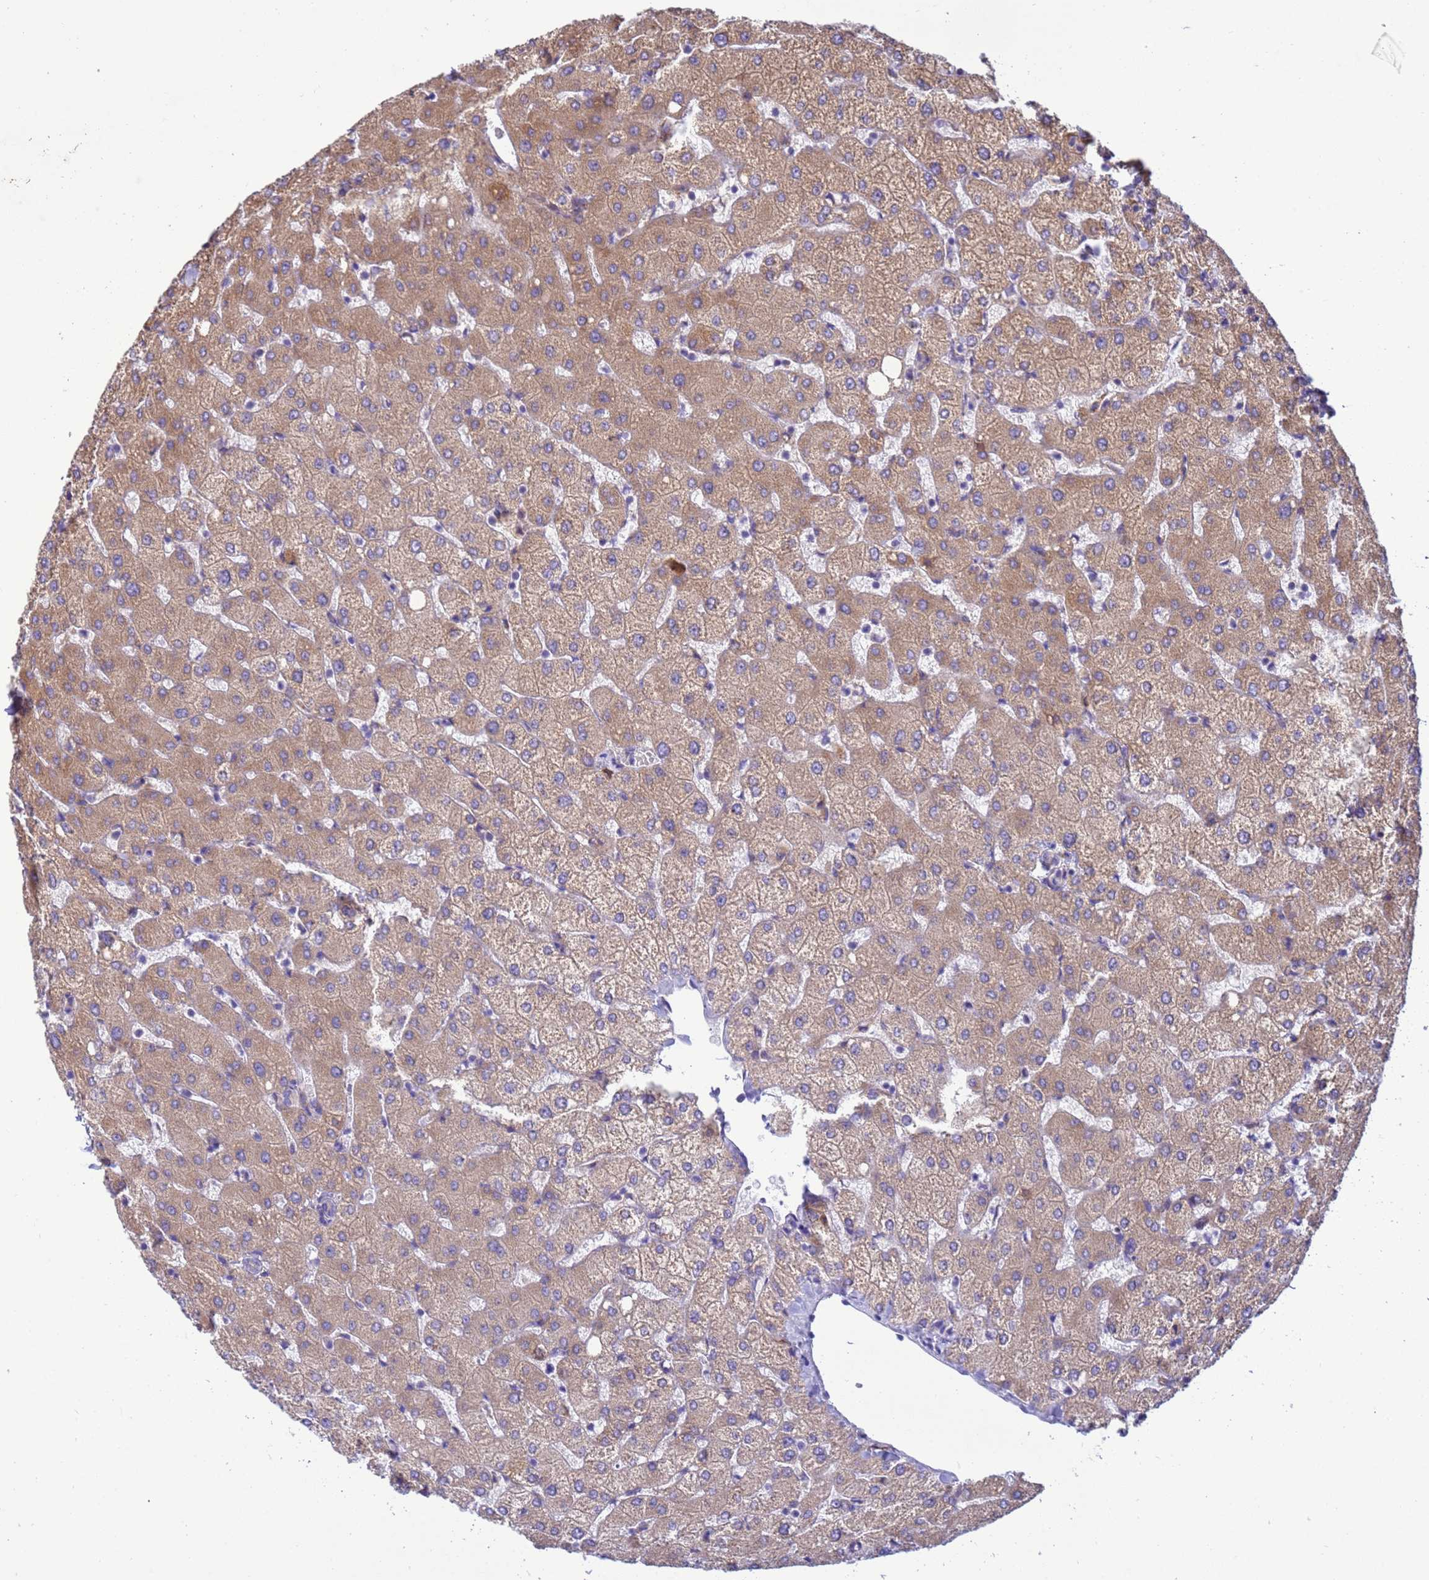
{"staining": {"intensity": "negative", "quantity": "none", "location": "none"}, "tissue": "liver", "cell_type": "Cholangiocytes", "image_type": "normal", "snomed": [{"axis": "morphology", "description": "Normal tissue, NOS"}, {"axis": "topography", "description": "Liver"}], "caption": "DAB (3,3'-diaminobenzidine) immunohistochemical staining of normal liver shows no significant staining in cholangiocytes. Brightfield microscopy of immunohistochemistry (IHC) stained with DAB (brown) and hematoxylin (blue), captured at high magnification.", "gene": "THAP5", "patient": {"sex": "female", "age": 54}}